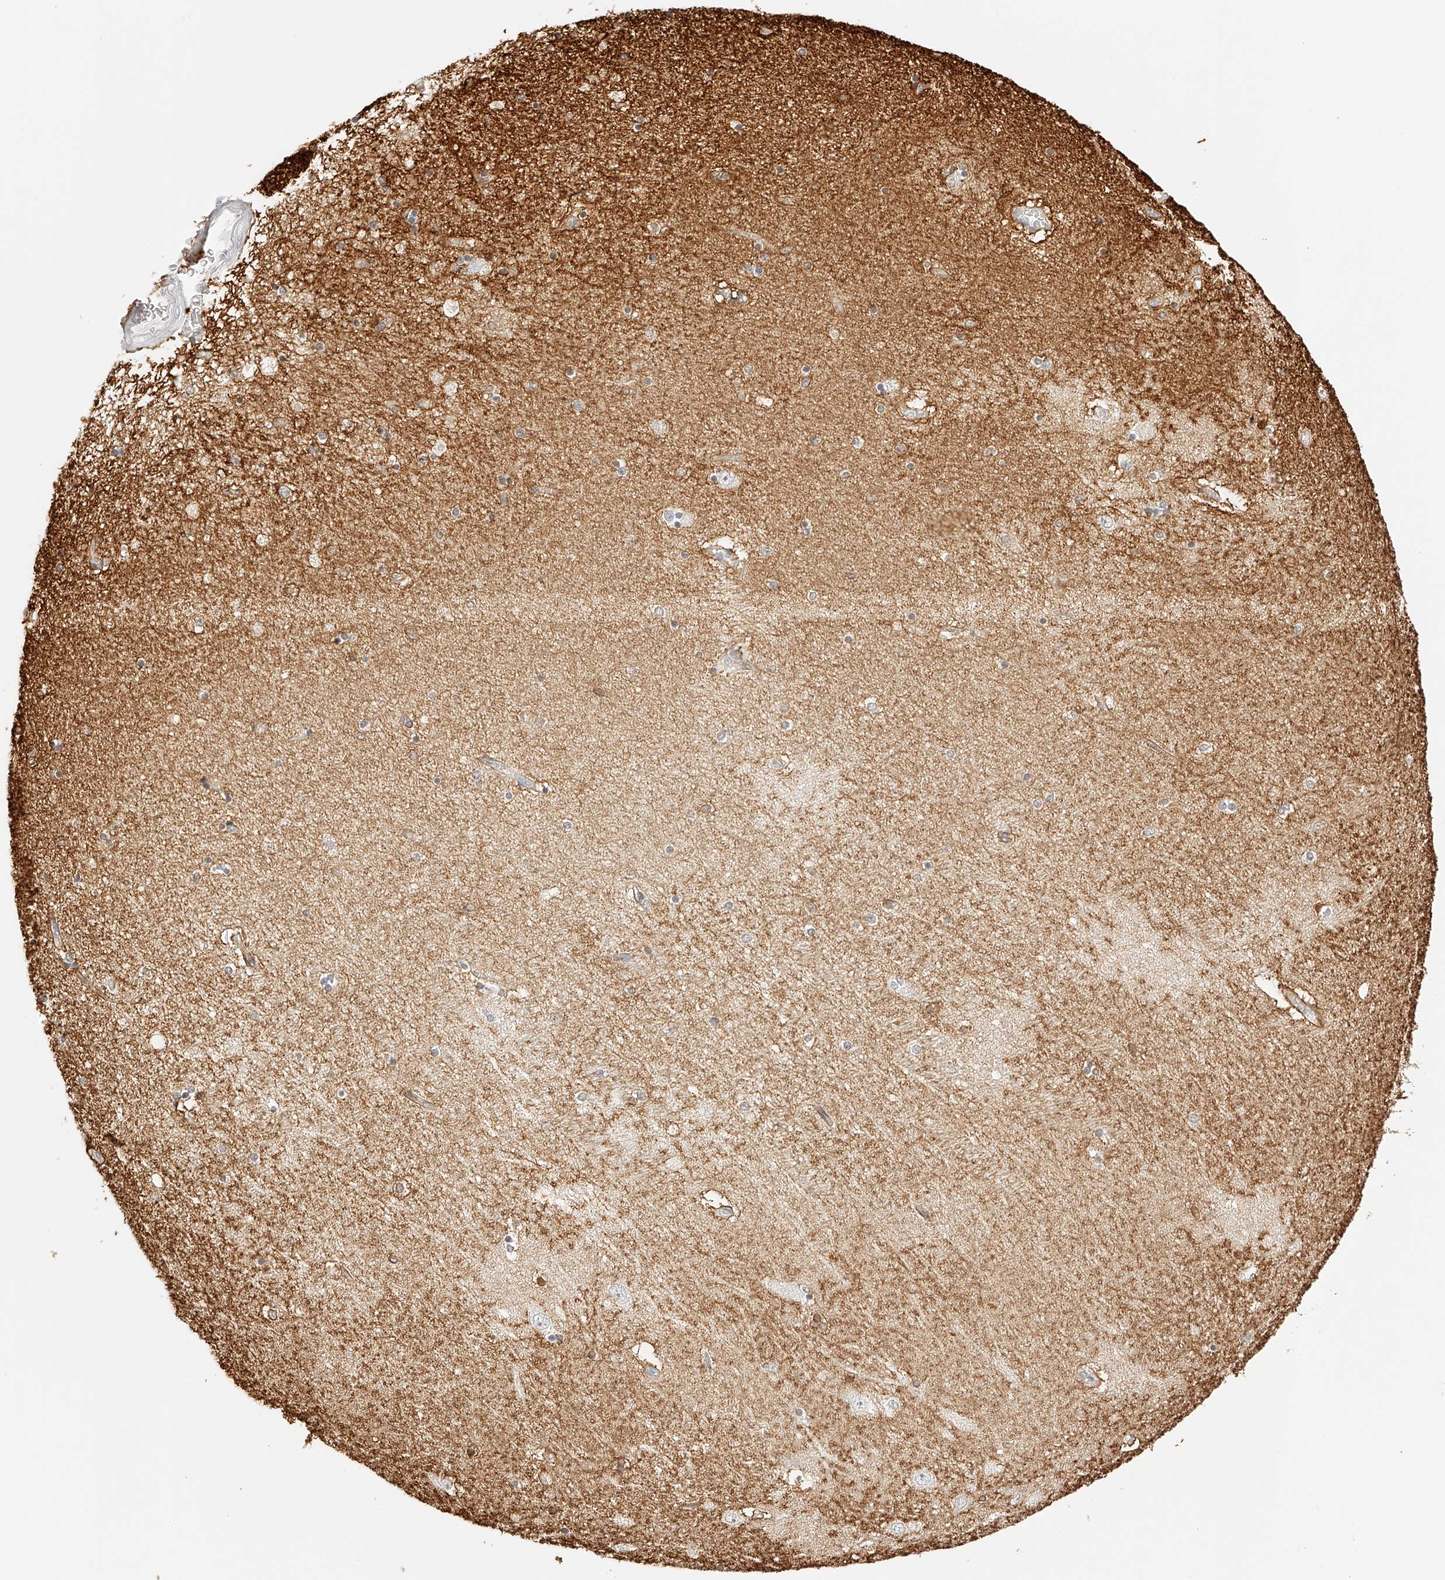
{"staining": {"intensity": "negative", "quantity": "none", "location": "none"}, "tissue": "hippocampus", "cell_type": "Glial cells", "image_type": "normal", "snomed": [{"axis": "morphology", "description": "Normal tissue, NOS"}, {"axis": "topography", "description": "Hippocampus"}], "caption": "DAB immunohistochemical staining of normal human hippocampus shows no significant expression in glial cells. (DAB immunohistochemistry visualized using brightfield microscopy, high magnification).", "gene": "ZFP69", "patient": {"sex": "female", "age": 54}}